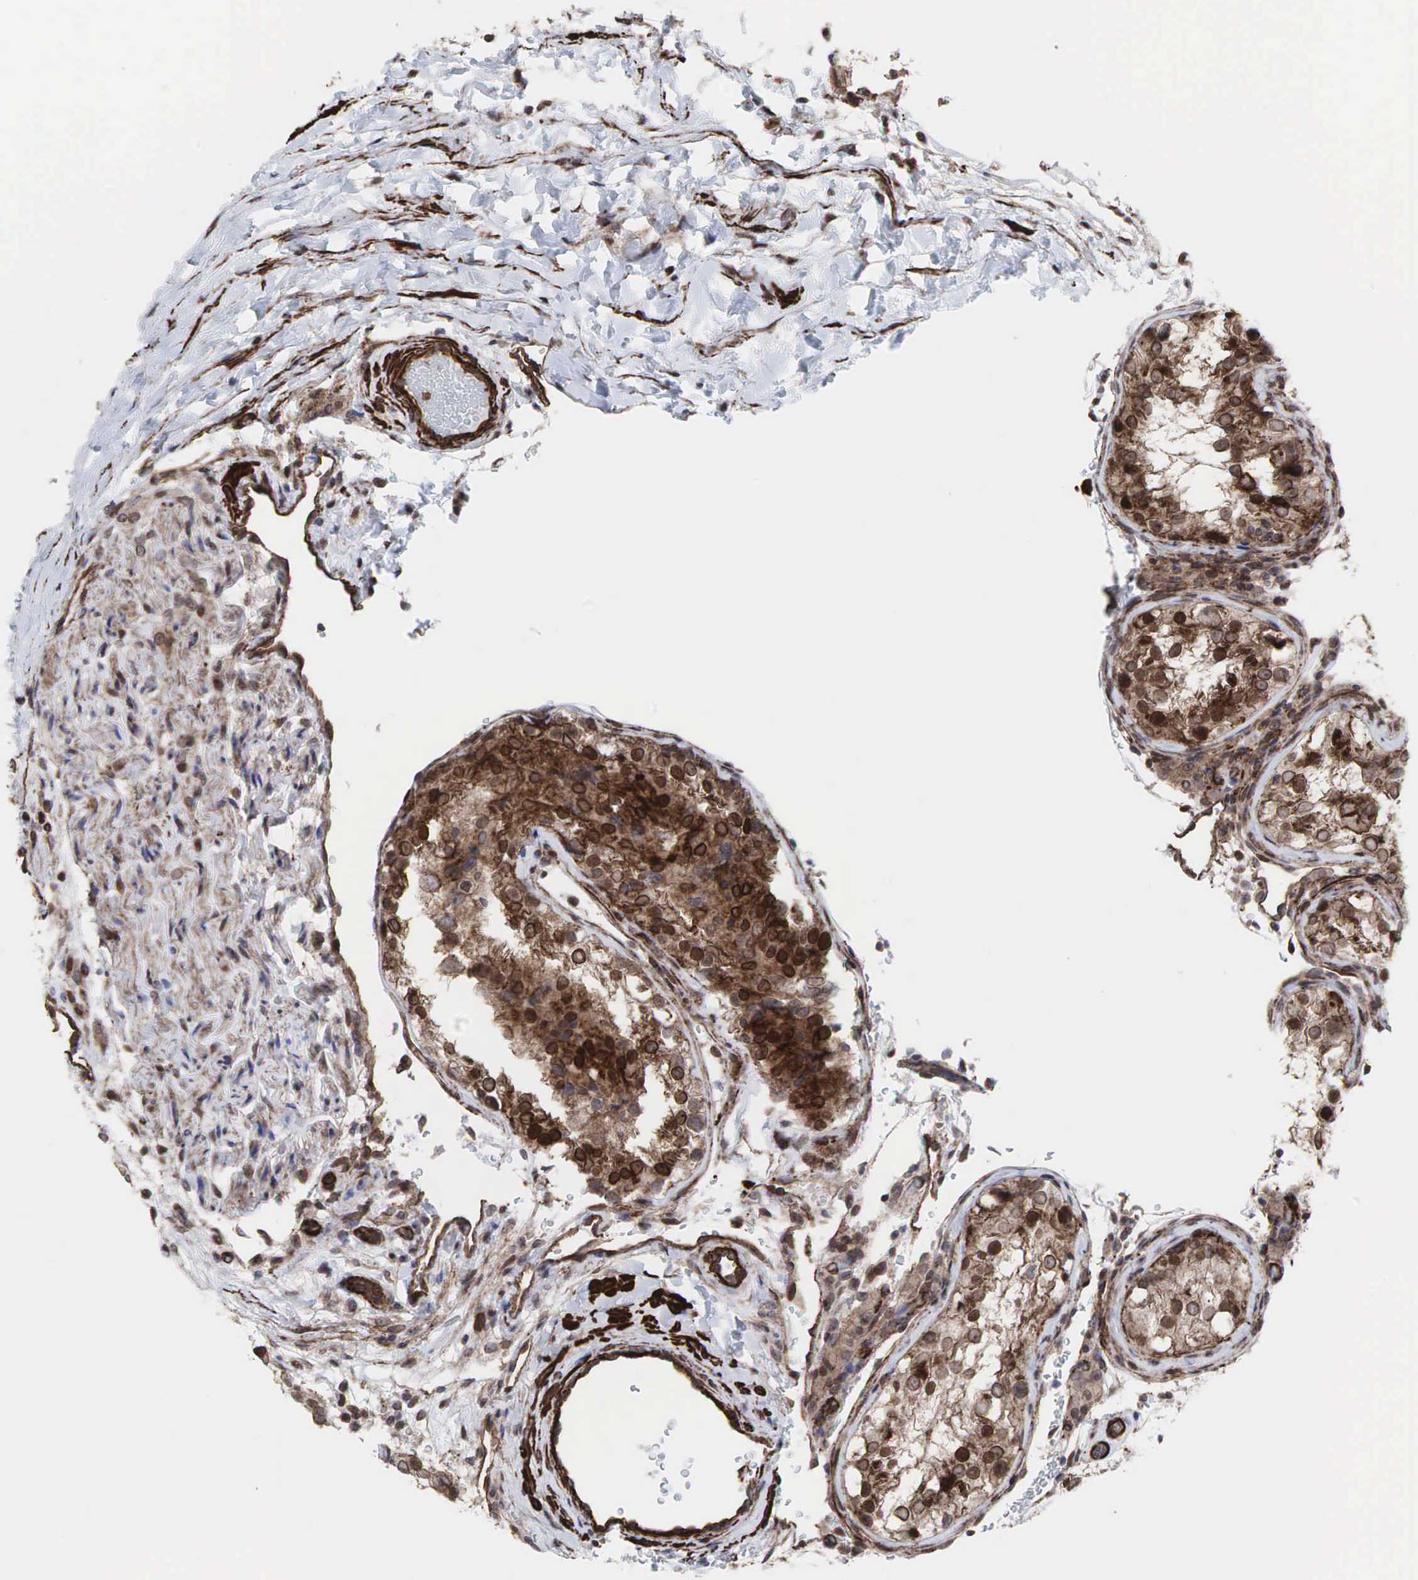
{"staining": {"intensity": "moderate", "quantity": "25%-75%", "location": "cytoplasmic/membranous,nuclear"}, "tissue": "testis", "cell_type": "Cells in seminiferous ducts", "image_type": "normal", "snomed": [{"axis": "morphology", "description": "Normal tissue, NOS"}, {"axis": "topography", "description": "Testis"}], "caption": "This is a photomicrograph of immunohistochemistry (IHC) staining of benign testis, which shows moderate staining in the cytoplasmic/membranous,nuclear of cells in seminiferous ducts.", "gene": "GPRASP1", "patient": {"sex": "male", "age": 24}}